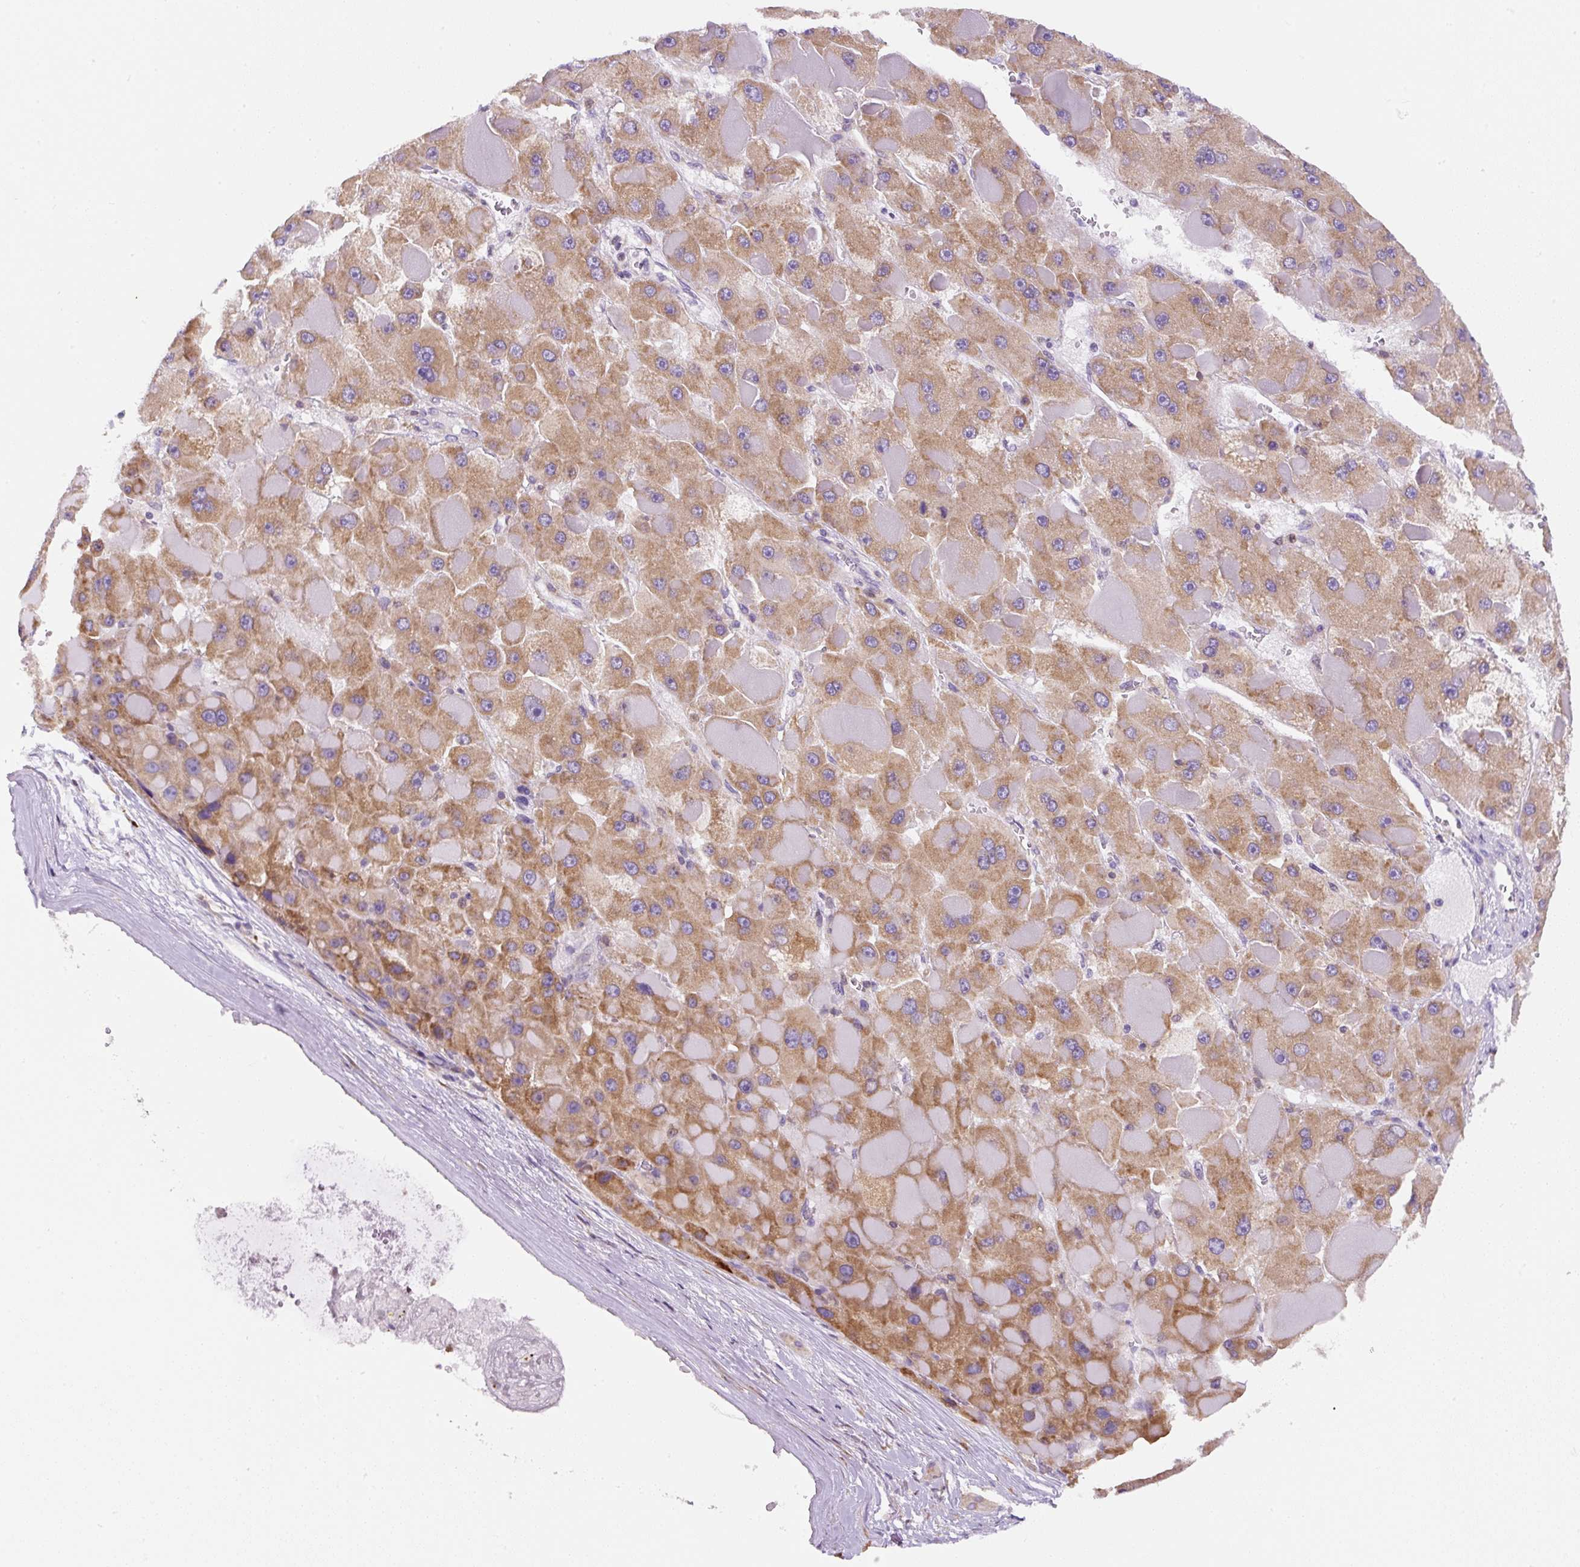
{"staining": {"intensity": "moderate", "quantity": ">75%", "location": "cytoplasmic/membranous"}, "tissue": "liver cancer", "cell_type": "Tumor cells", "image_type": "cancer", "snomed": [{"axis": "morphology", "description": "Carcinoma, Hepatocellular, NOS"}, {"axis": "topography", "description": "Liver"}], "caption": "The photomicrograph displays staining of liver cancer (hepatocellular carcinoma), revealing moderate cytoplasmic/membranous protein expression (brown color) within tumor cells.", "gene": "DDOST", "patient": {"sex": "female", "age": 73}}